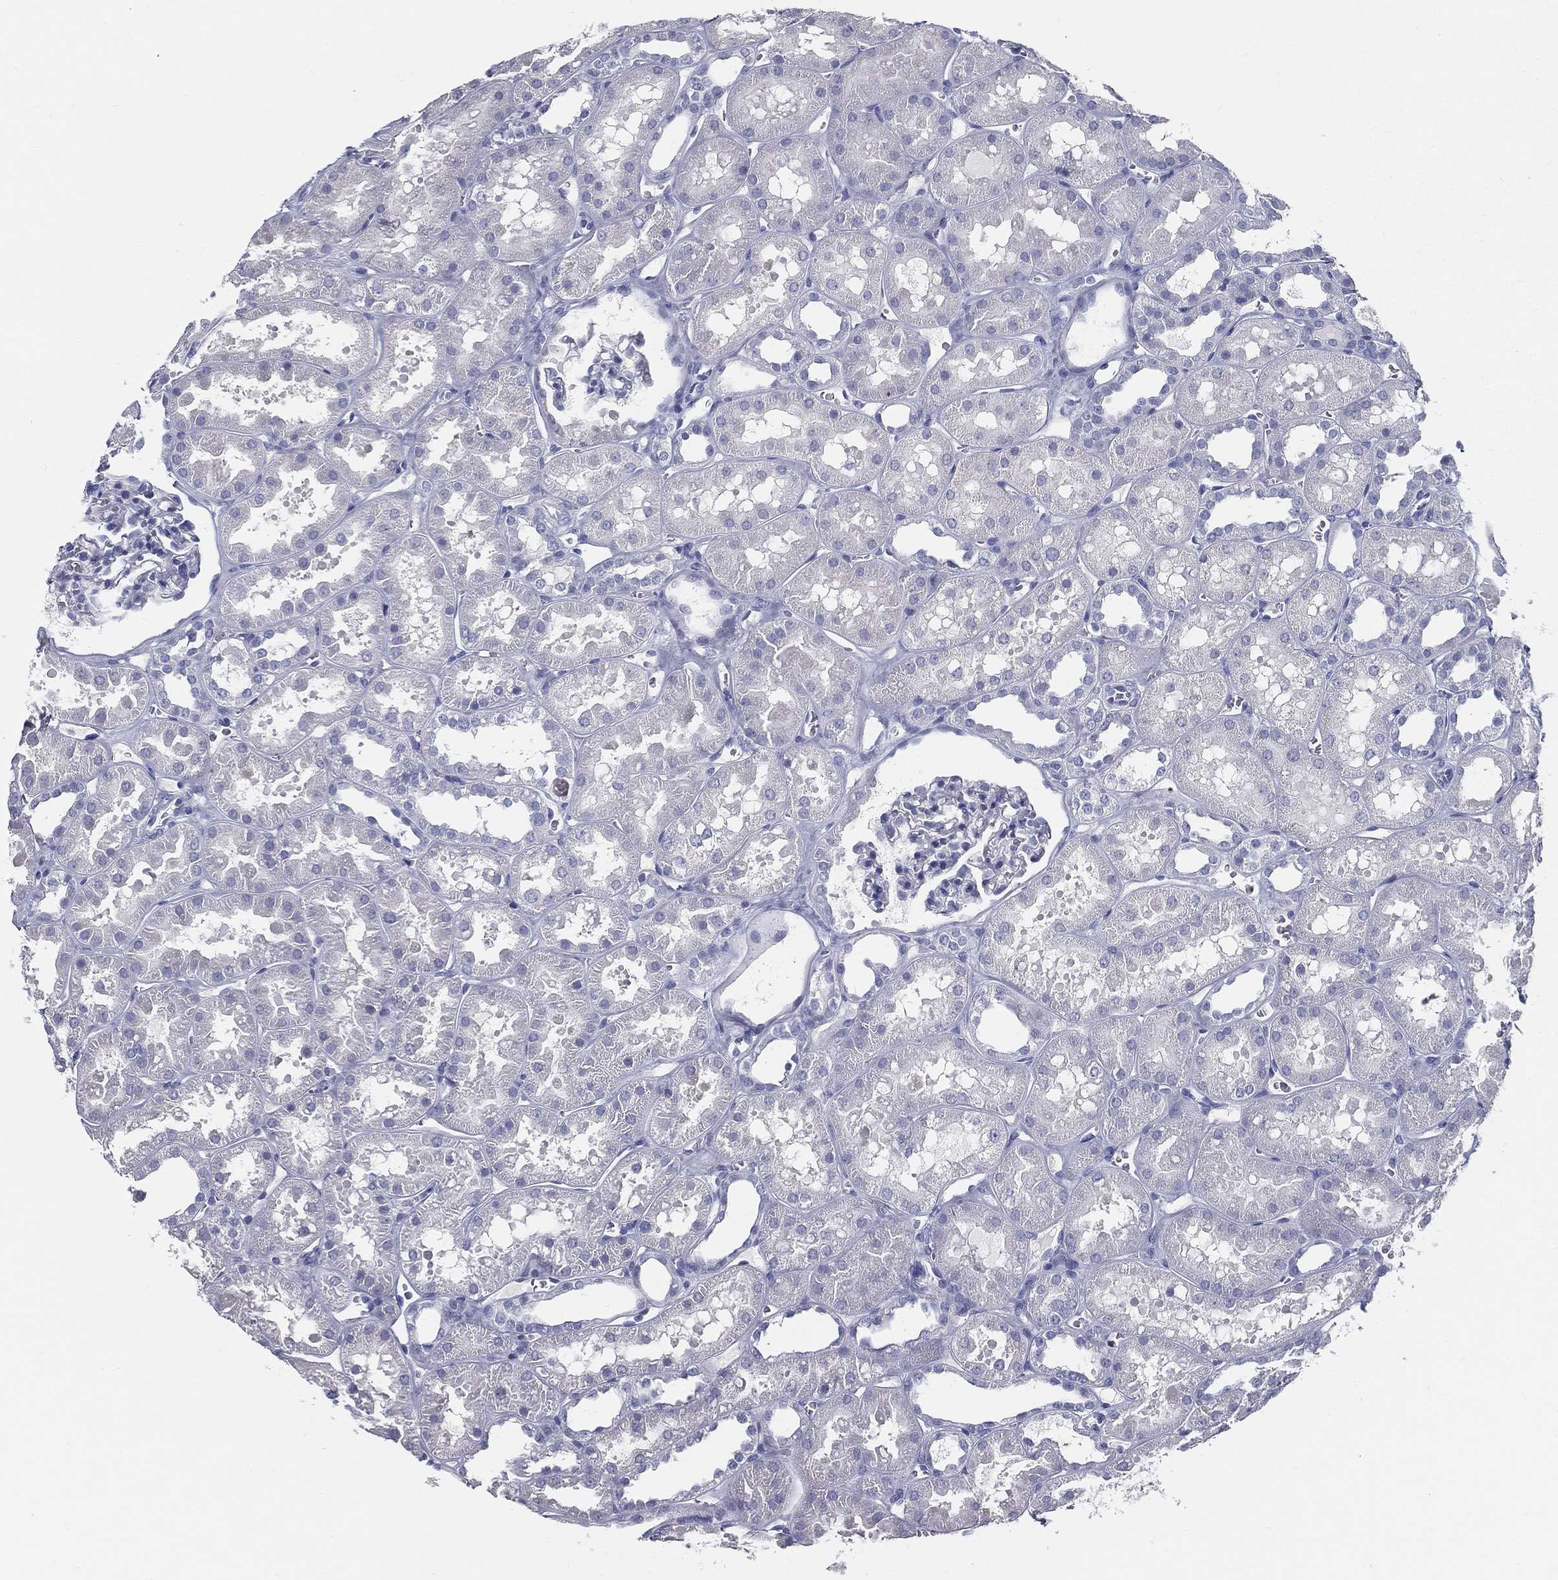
{"staining": {"intensity": "negative", "quantity": "none", "location": "none"}, "tissue": "kidney", "cell_type": "Cells in glomeruli", "image_type": "normal", "snomed": [{"axis": "morphology", "description": "Normal tissue, NOS"}, {"axis": "topography", "description": "Kidney"}], "caption": "Unremarkable kidney was stained to show a protein in brown. There is no significant expression in cells in glomeruli.", "gene": "STS", "patient": {"sex": "female", "age": 41}}